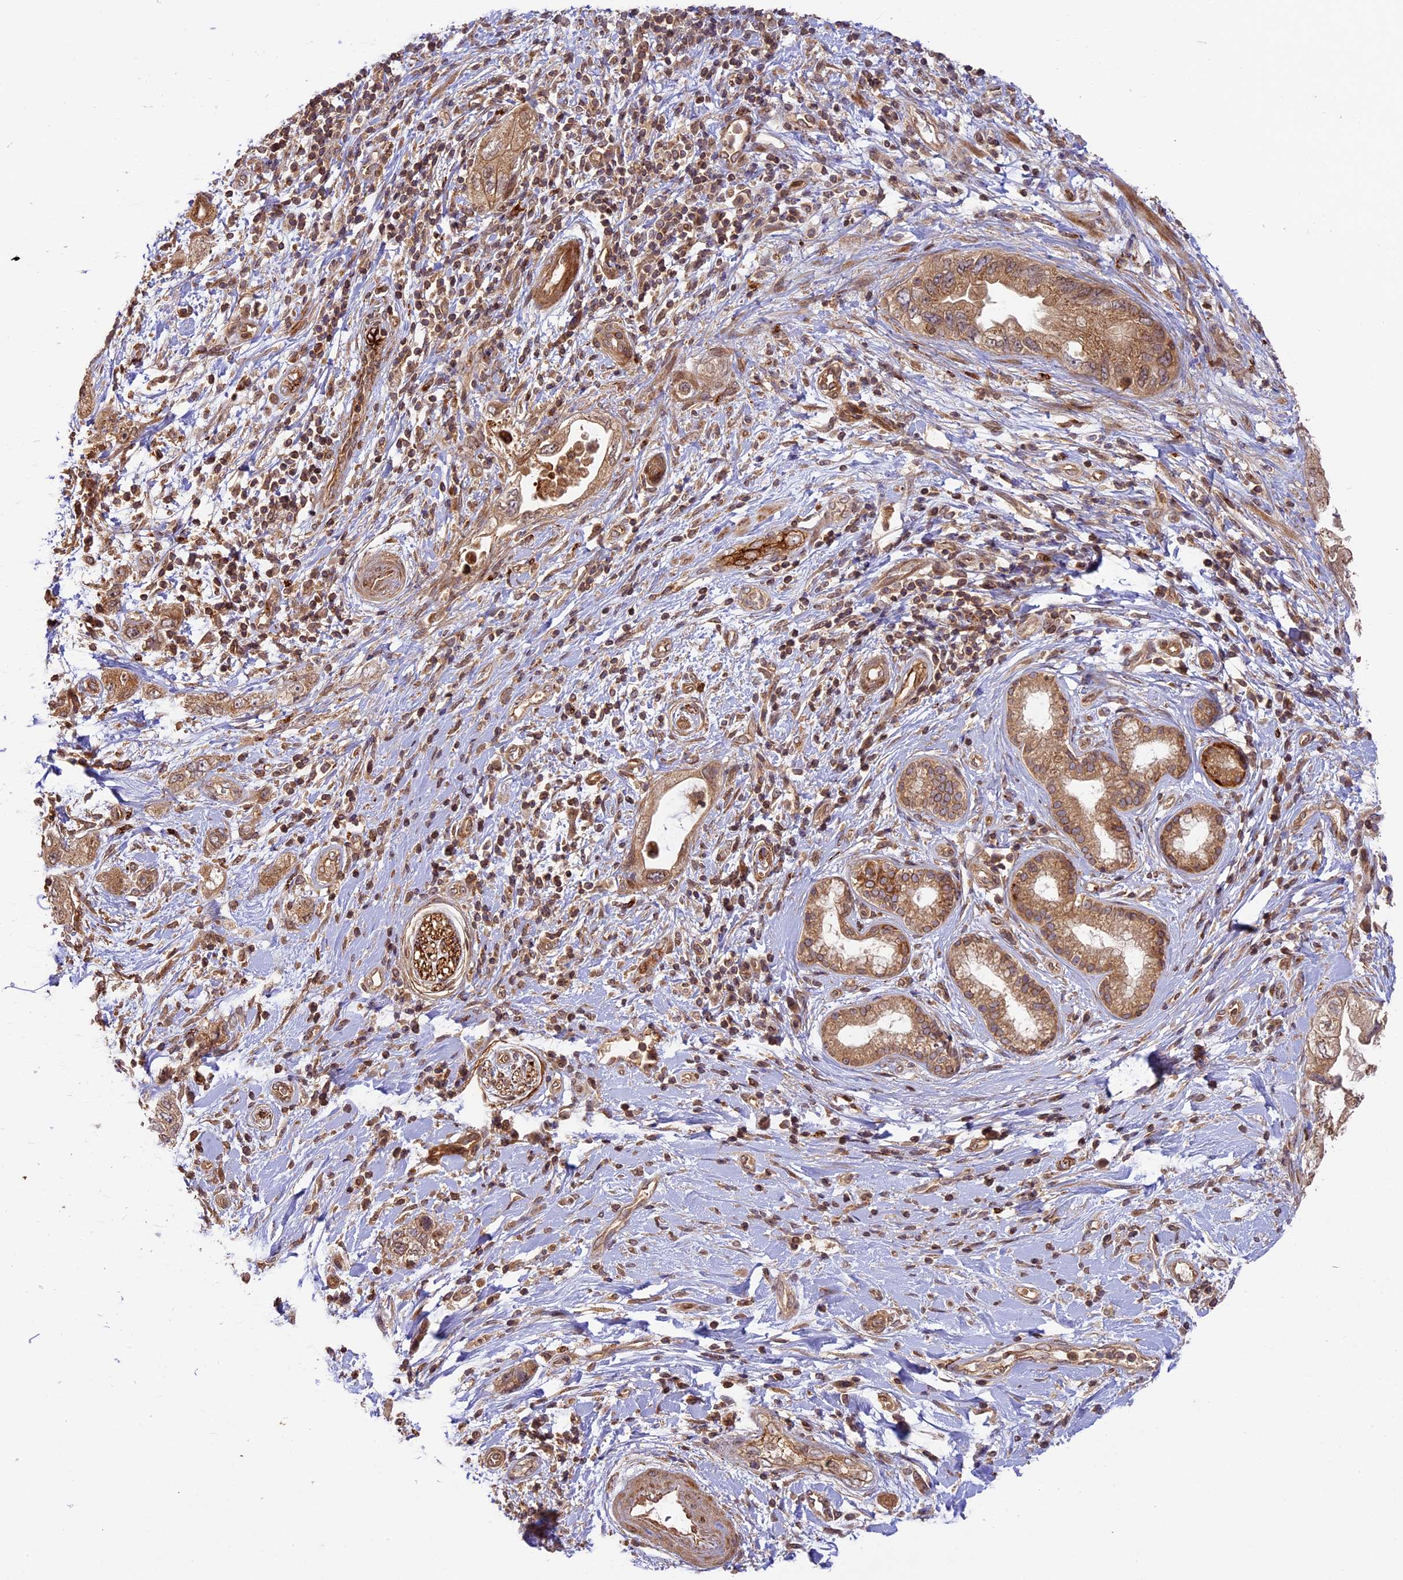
{"staining": {"intensity": "moderate", "quantity": "25%-75%", "location": "cytoplasmic/membranous"}, "tissue": "pancreatic cancer", "cell_type": "Tumor cells", "image_type": "cancer", "snomed": [{"axis": "morphology", "description": "Adenocarcinoma, NOS"}, {"axis": "topography", "description": "Pancreas"}], "caption": "Approximately 25%-75% of tumor cells in human pancreatic adenocarcinoma demonstrate moderate cytoplasmic/membranous protein positivity as visualized by brown immunohistochemical staining.", "gene": "DGKH", "patient": {"sex": "female", "age": 73}}